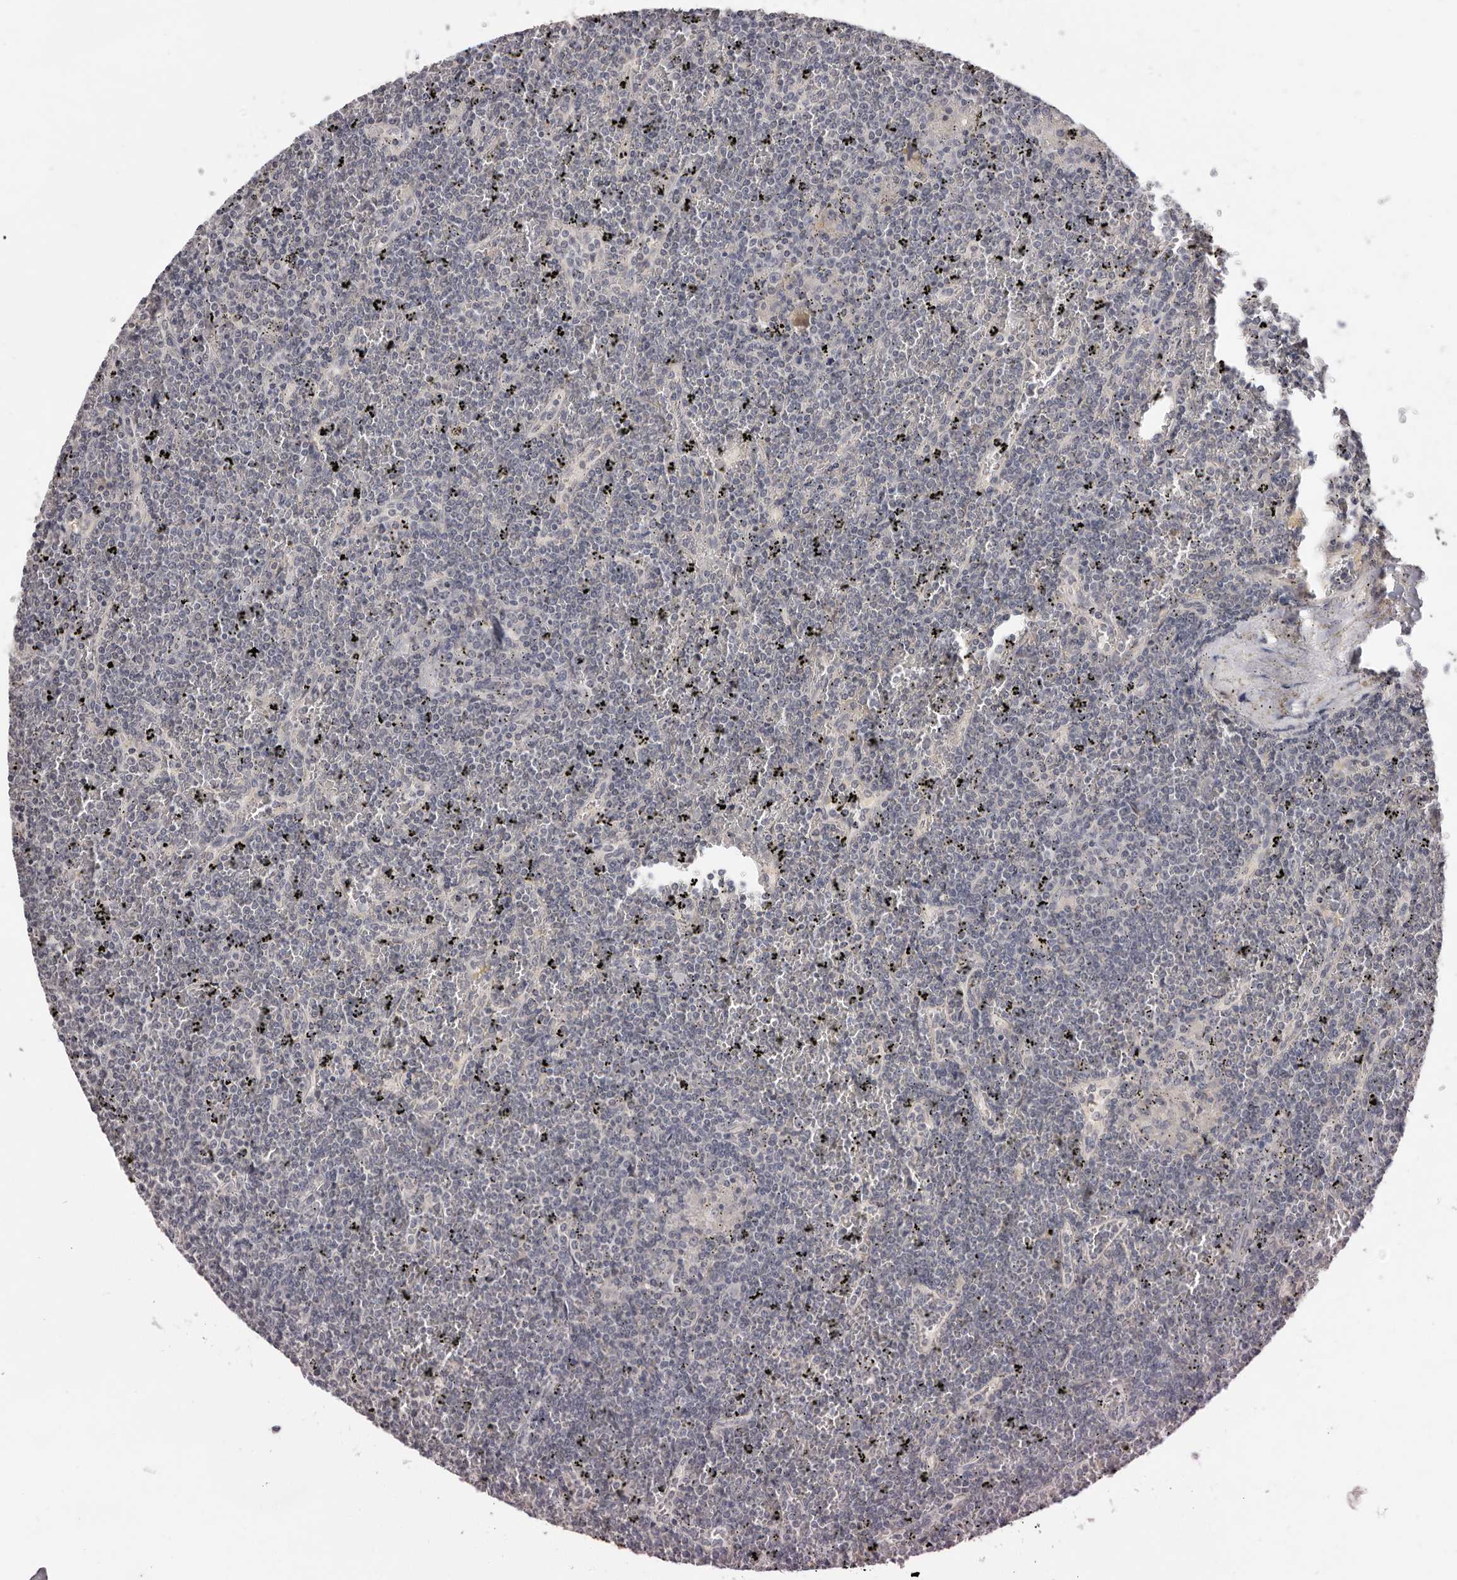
{"staining": {"intensity": "negative", "quantity": "none", "location": "none"}, "tissue": "lymphoma", "cell_type": "Tumor cells", "image_type": "cancer", "snomed": [{"axis": "morphology", "description": "Malignant lymphoma, non-Hodgkin's type, Low grade"}, {"axis": "topography", "description": "Spleen"}], "caption": "The immunohistochemistry (IHC) image has no significant expression in tumor cells of lymphoma tissue.", "gene": "DOP1A", "patient": {"sex": "female", "age": 19}}